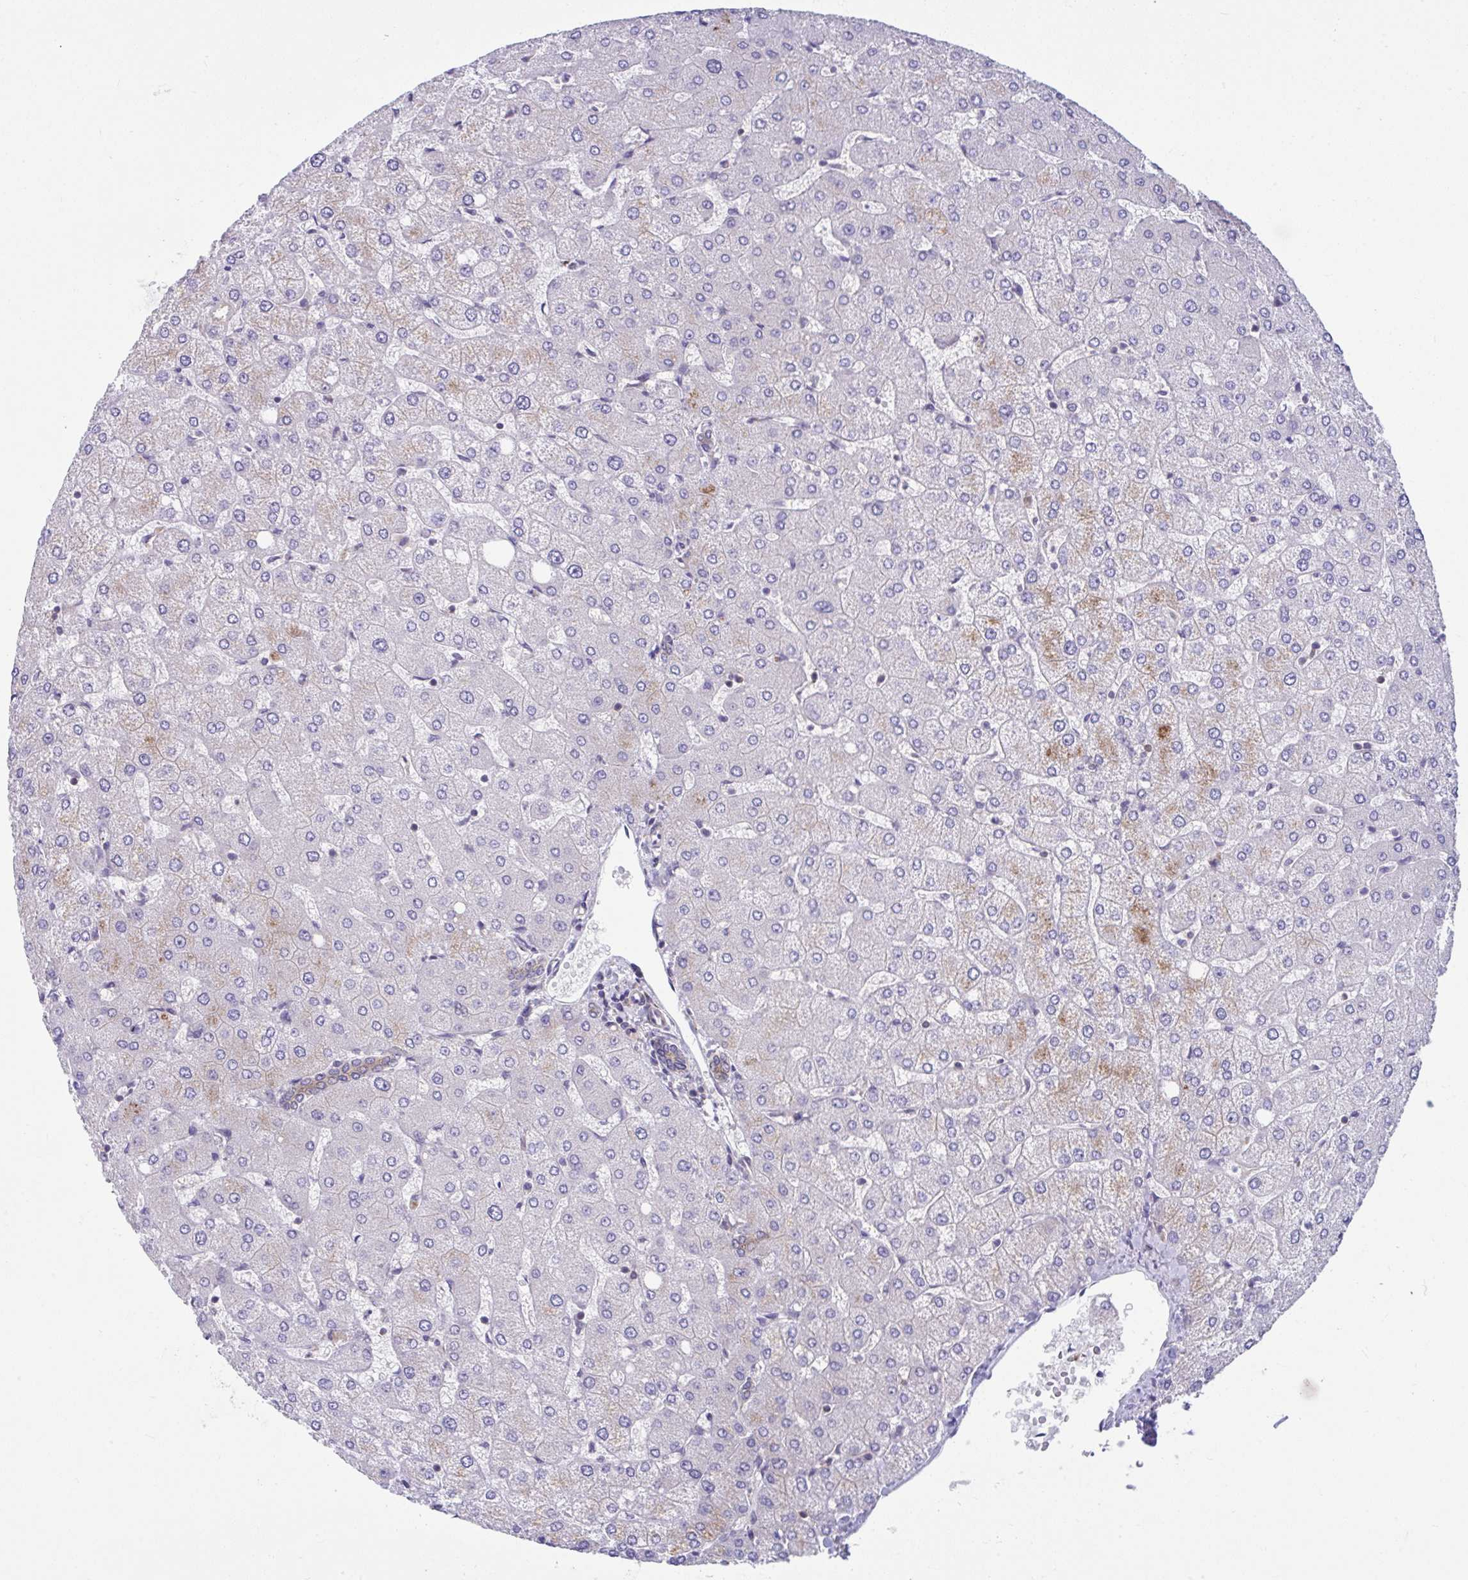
{"staining": {"intensity": "weak", "quantity": ">75%", "location": "cytoplasmic/membranous"}, "tissue": "liver", "cell_type": "Cholangiocytes", "image_type": "normal", "snomed": [{"axis": "morphology", "description": "Normal tissue, NOS"}, {"axis": "topography", "description": "Liver"}], "caption": "Brown immunohistochemical staining in benign human liver reveals weak cytoplasmic/membranous expression in about >75% of cholangiocytes. The staining is performed using DAB brown chromogen to label protein expression. The nuclei are counter-stained blue using hematoxylin.", "gene": "PCDHB7", "patient": {"sex": "female", "age": 54}}